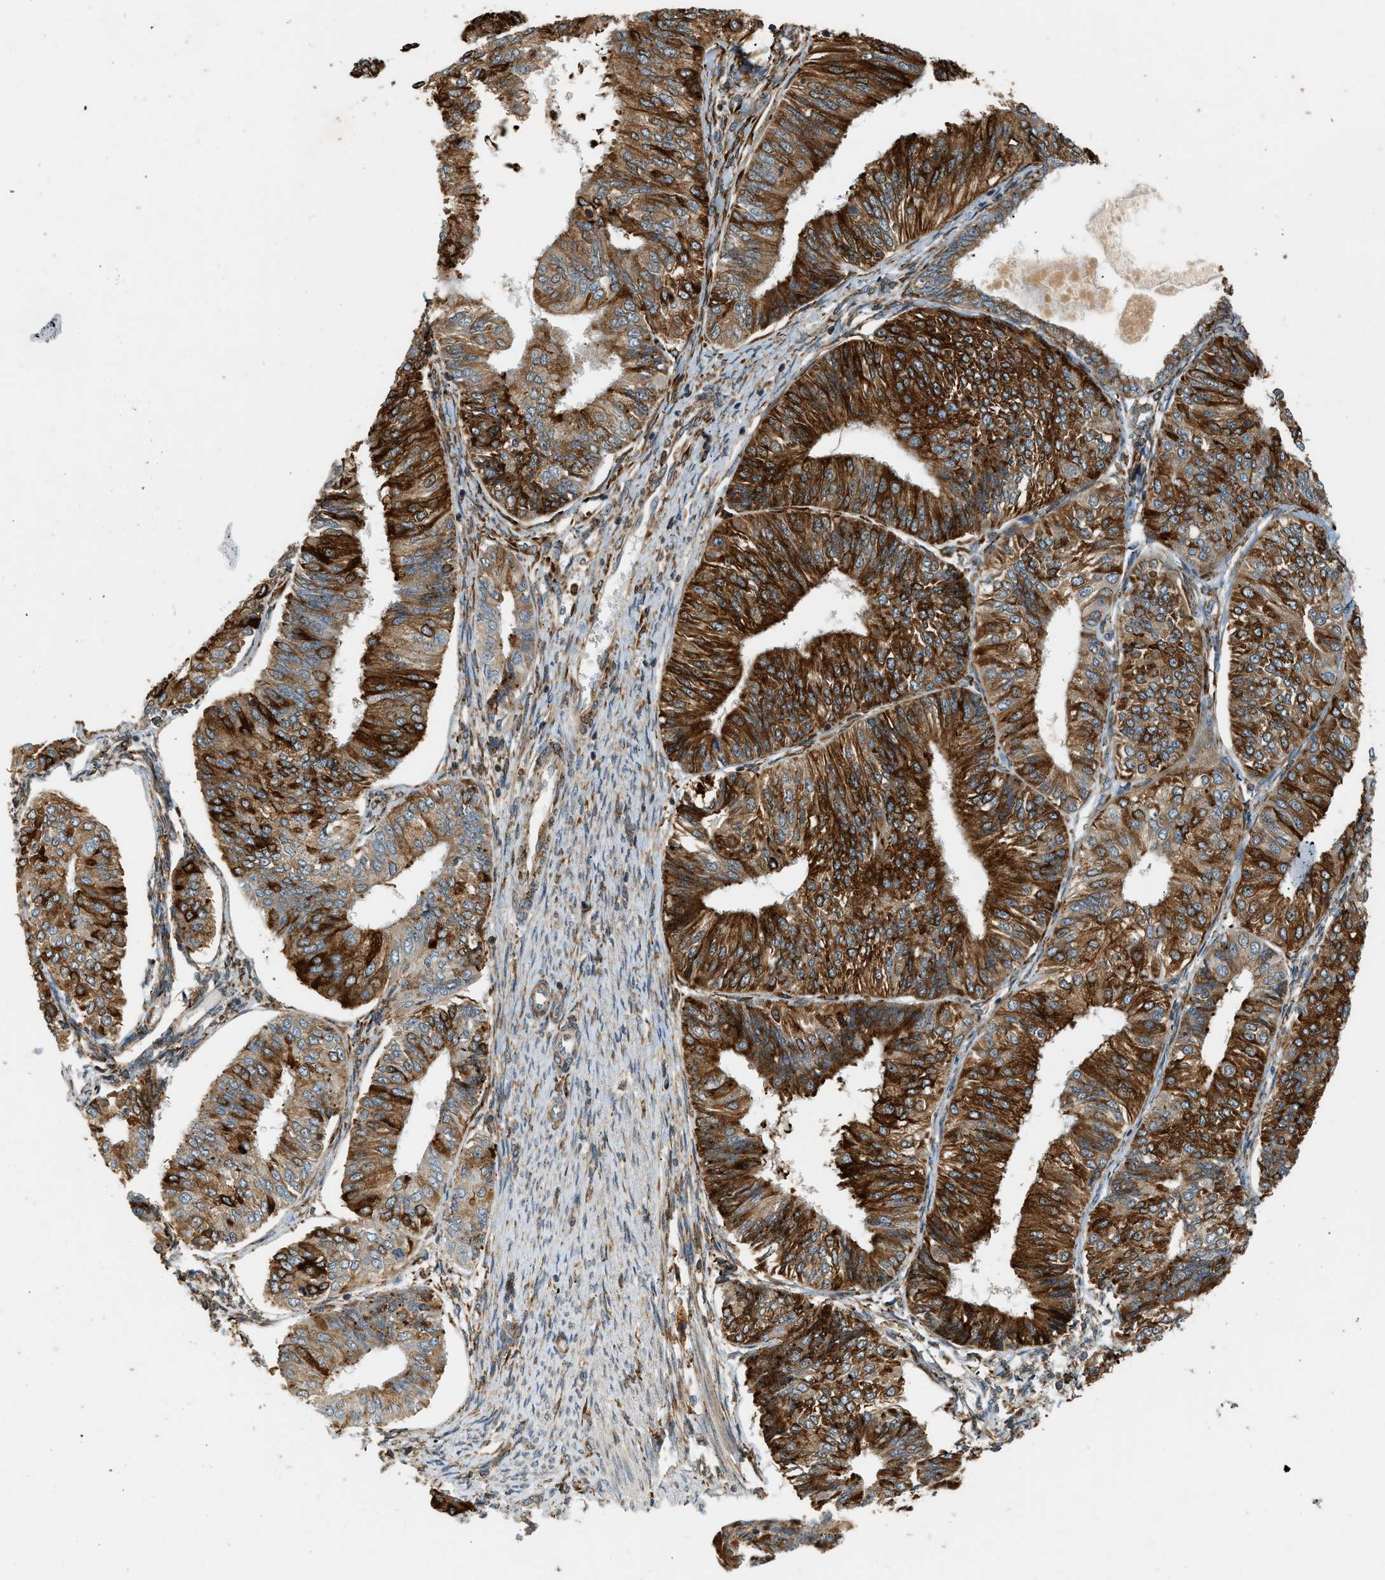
{"staining": {"intensity": "strong", "quantity": ">75%", "location": "cytoplasmic/membranous"}, "tissue": "endometrial cancer", "cell_type": "Tumor cells", "image_type": "cancer", "snomed": [{"axis": "morphology", "description": "Adenocarcinoma, NOS"}, {"axis": "topography", "description": "Endometrium"}], "caption": "There is high levels of strong cytoplasmic/membranous positivity in tumor cells of endometrial cancer (adenocarcinoma), as demonstrated by immunohistochemical staining (brown color).", "gene": "SEMA4D", "patient": {"sex": "female", "age": 58}}